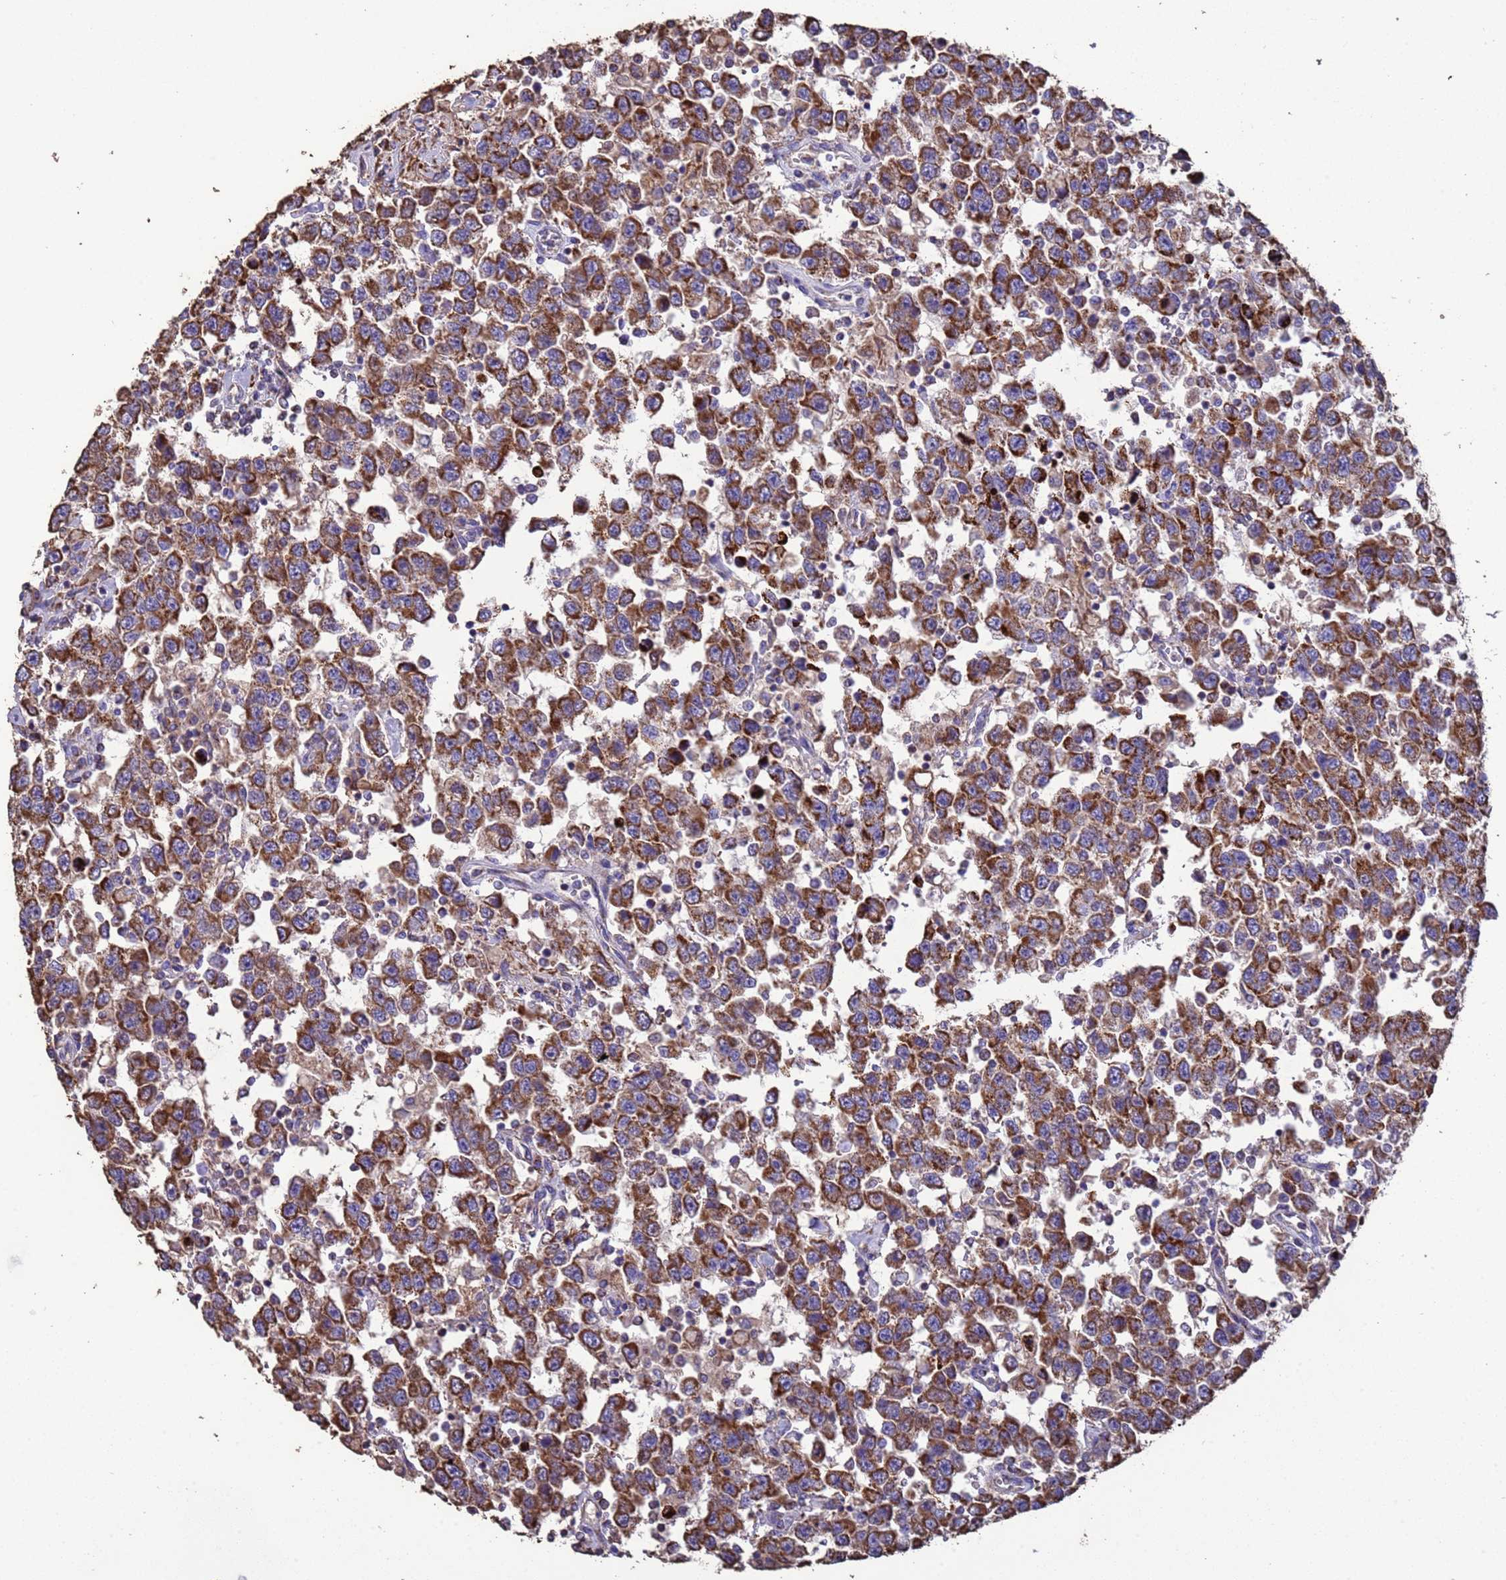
{"staining": {"intensity": "strong", "quantity": ">75%", "location": "cytoplasmic/membranous"}, "tissue": "testis cancer", "cell_type": "Tumor cells", "image_type": "cancer", "snomed": [{"axis": "morphology", "description": "Seminoma, NOS"}, {"axis": "topography", "description": "Testis"}], "caption": "A brown stain highlights strong cytoplasmic/membranous staining of a protein in testis seminoma tumor cells.", "gene": "ZNFX1", "patient": {"sex": "male", "age": 41}}